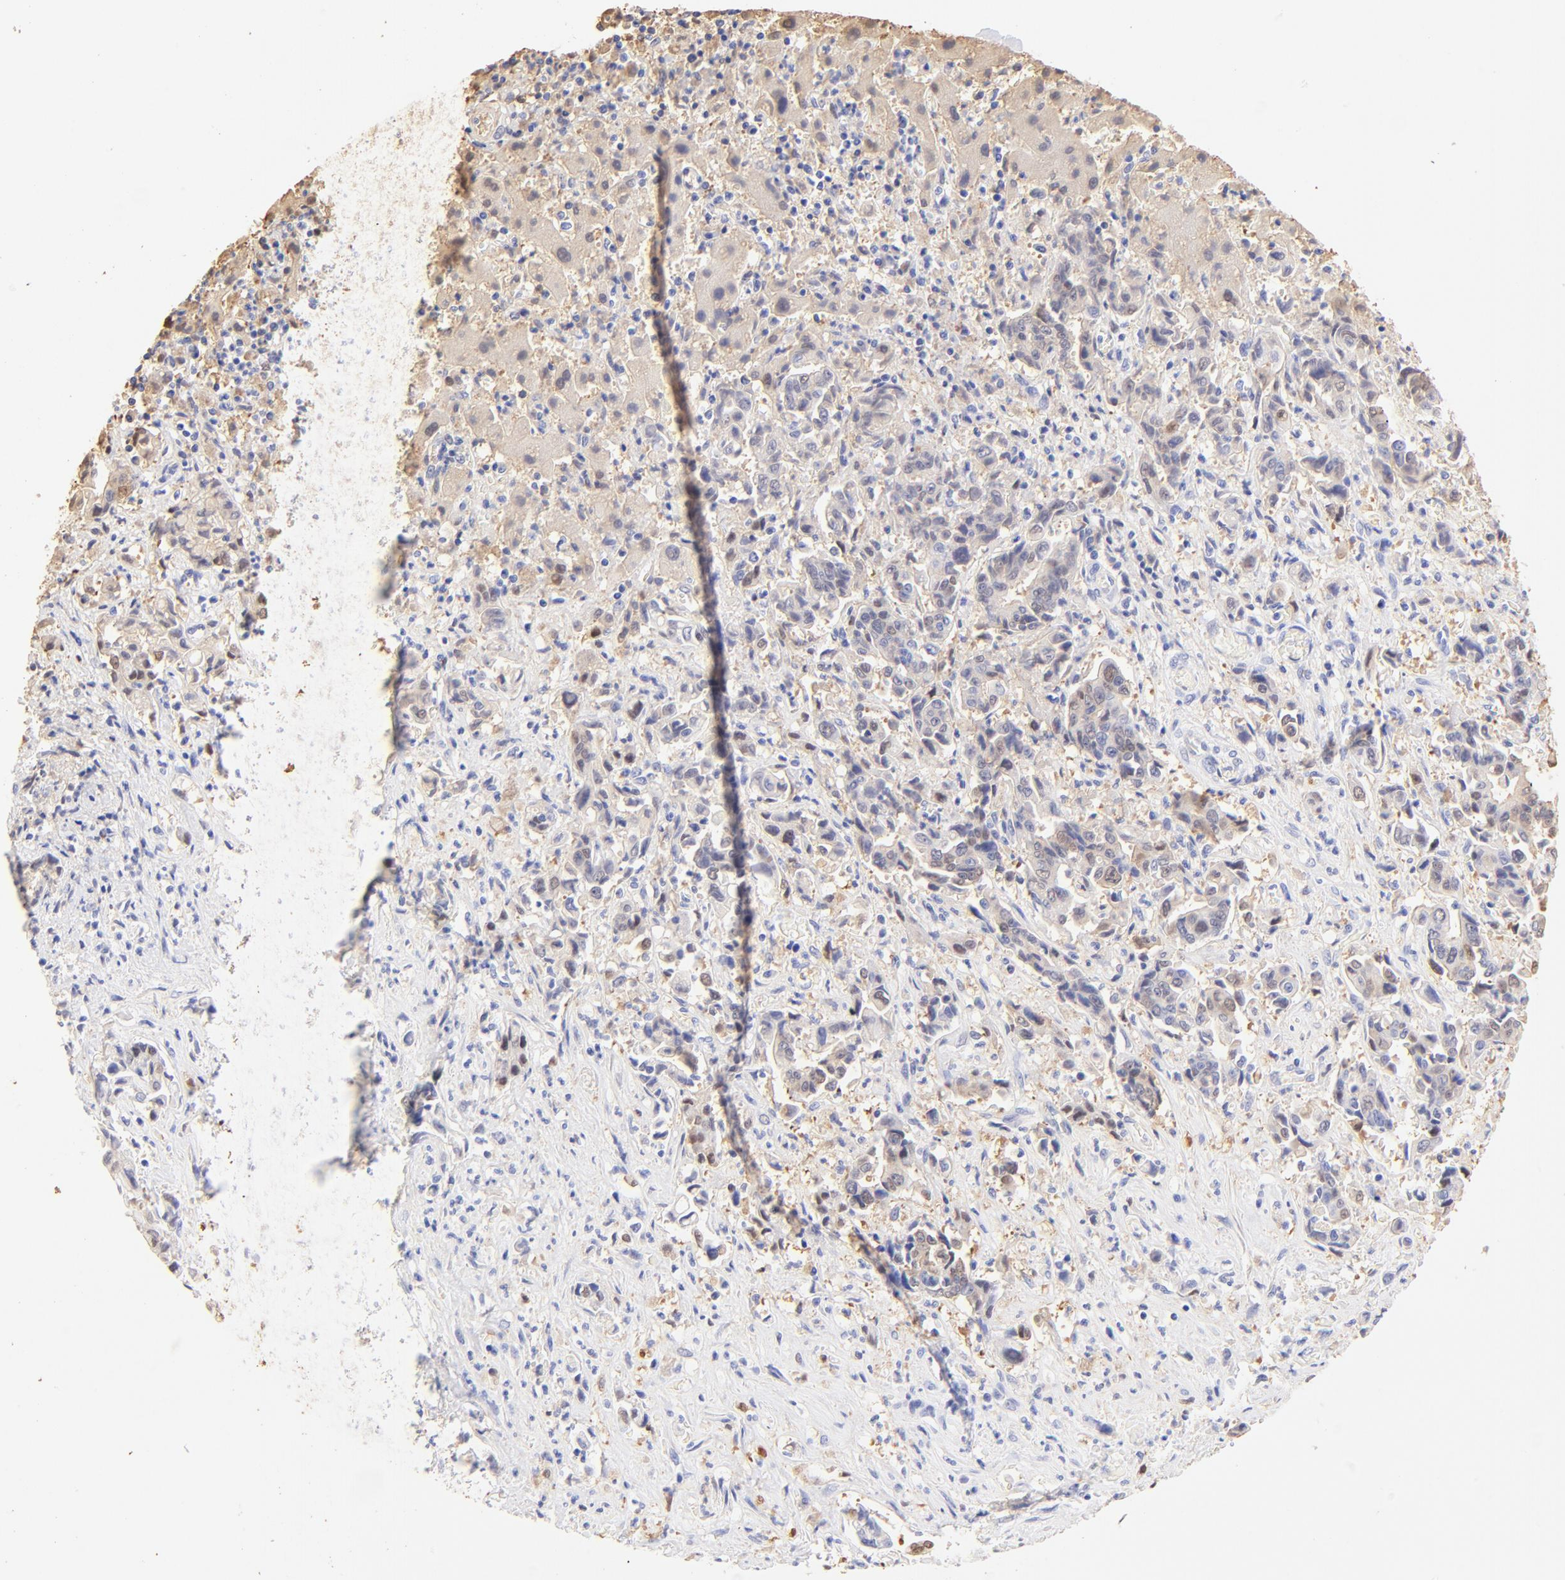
{"staining": {"intensity": "weak", "quantity": "<25%", "location": "cytoplasmic/membranous,nuclear"}, "tissue": "liver cancer", "cell_type": "Tumor cells", "image_type": "cancer", "snomed": [{"axis": "morphology", "description": "Cholangiocarcinoma"}, {"axis": "topography", "description": "Liver"}], "caption": "Micrograph shows no protein staining in tumor cells of cholangiocarcinoma (liver) tissue.", "gene": "ALDH1A1", "patient": {"sex": "male", "age": 57}}